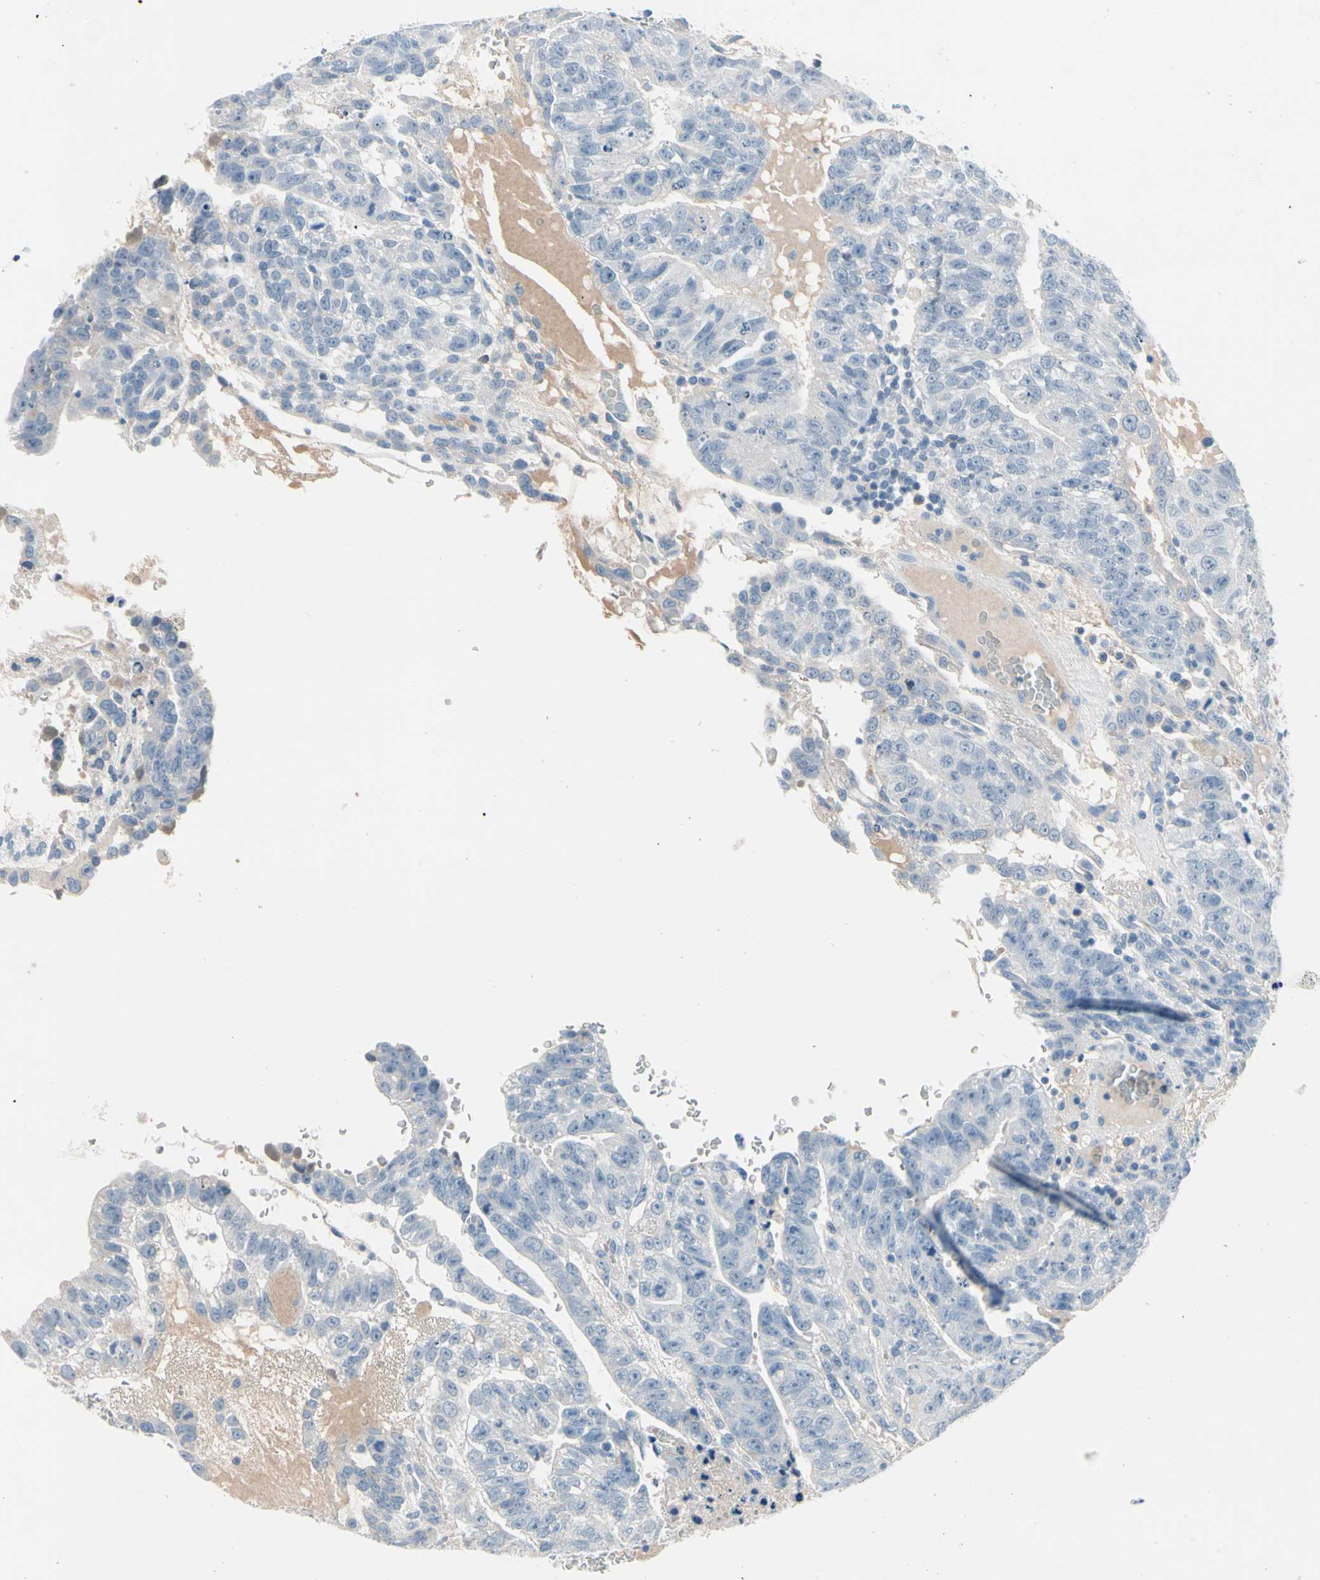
{"staining": {"intensity": "negative", "quantity": "none", "location": "none"}, "tissue": "testis cancer", "cell_type": "Tumor cells", "image_type": "cancer", "snomed": [{"axis": "morphology", "description": "Seminoma, NOS"}, {"axis": "morphology", "description": "Carcinoma, Embryonal, NOS"}, {"axis": "topography", "description": "Testis"}], "caption": "Tumor cells show no significant expression in testis cancer (seminoma).", "gene": "PGR", "patient": {"sex": "male", "age": 52}}